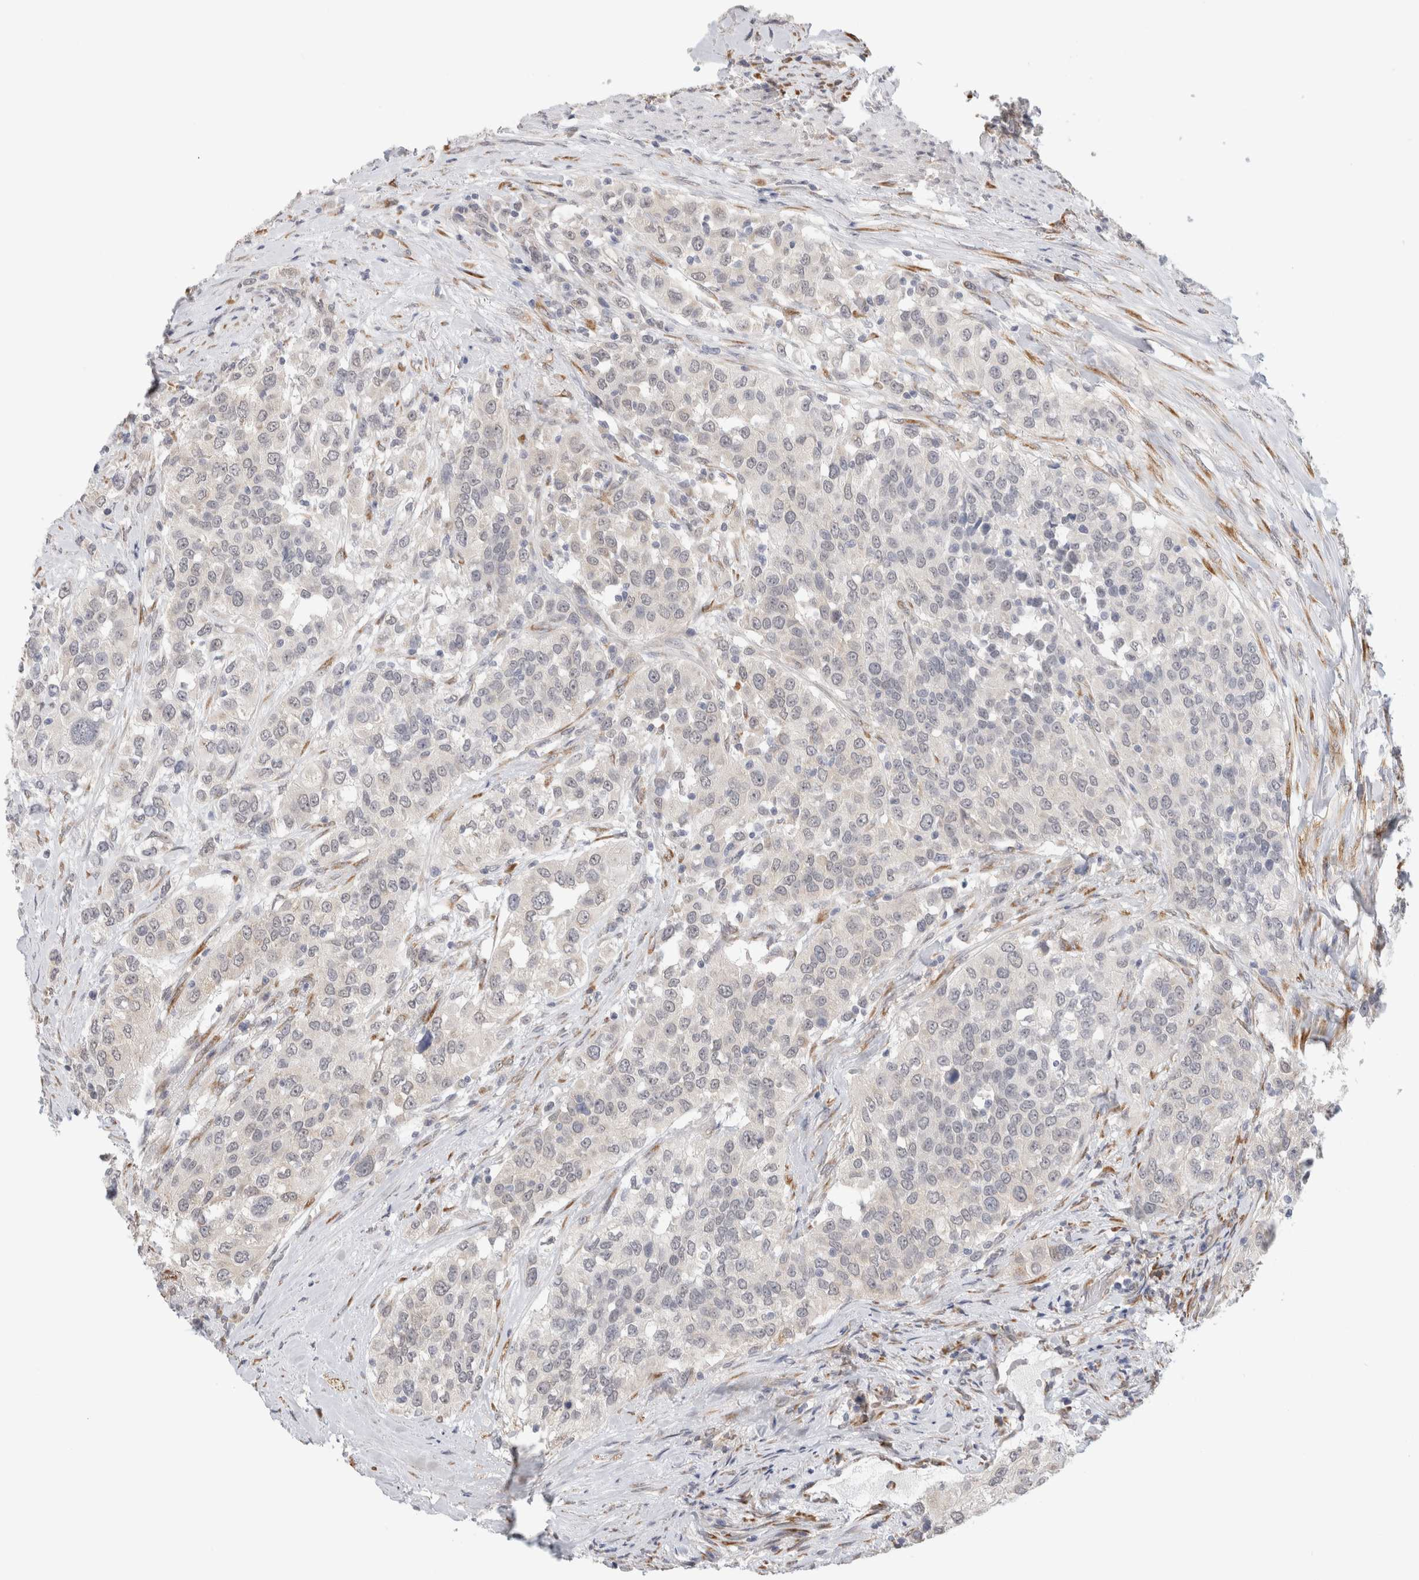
{"staining": {"intensity": "negative", "quantity": "none", "location": "none"}, "tissue": "urothelial cancer", "cell_type": "Tumor cells", "image_type": "cancer", "snomed": [{"axis": "morphology", "description": "Urothelial carcinoma, High grade"}, {"axis": "topography", "description": "Urinary bladder"}], "caption": "A high-resolution image shows immunohistochemistry staining of urothelial cancer, which displays no significant positivity in tumor cells.", "gene": "HDLBP", "patient": {"sex": "female", "age": 80}}